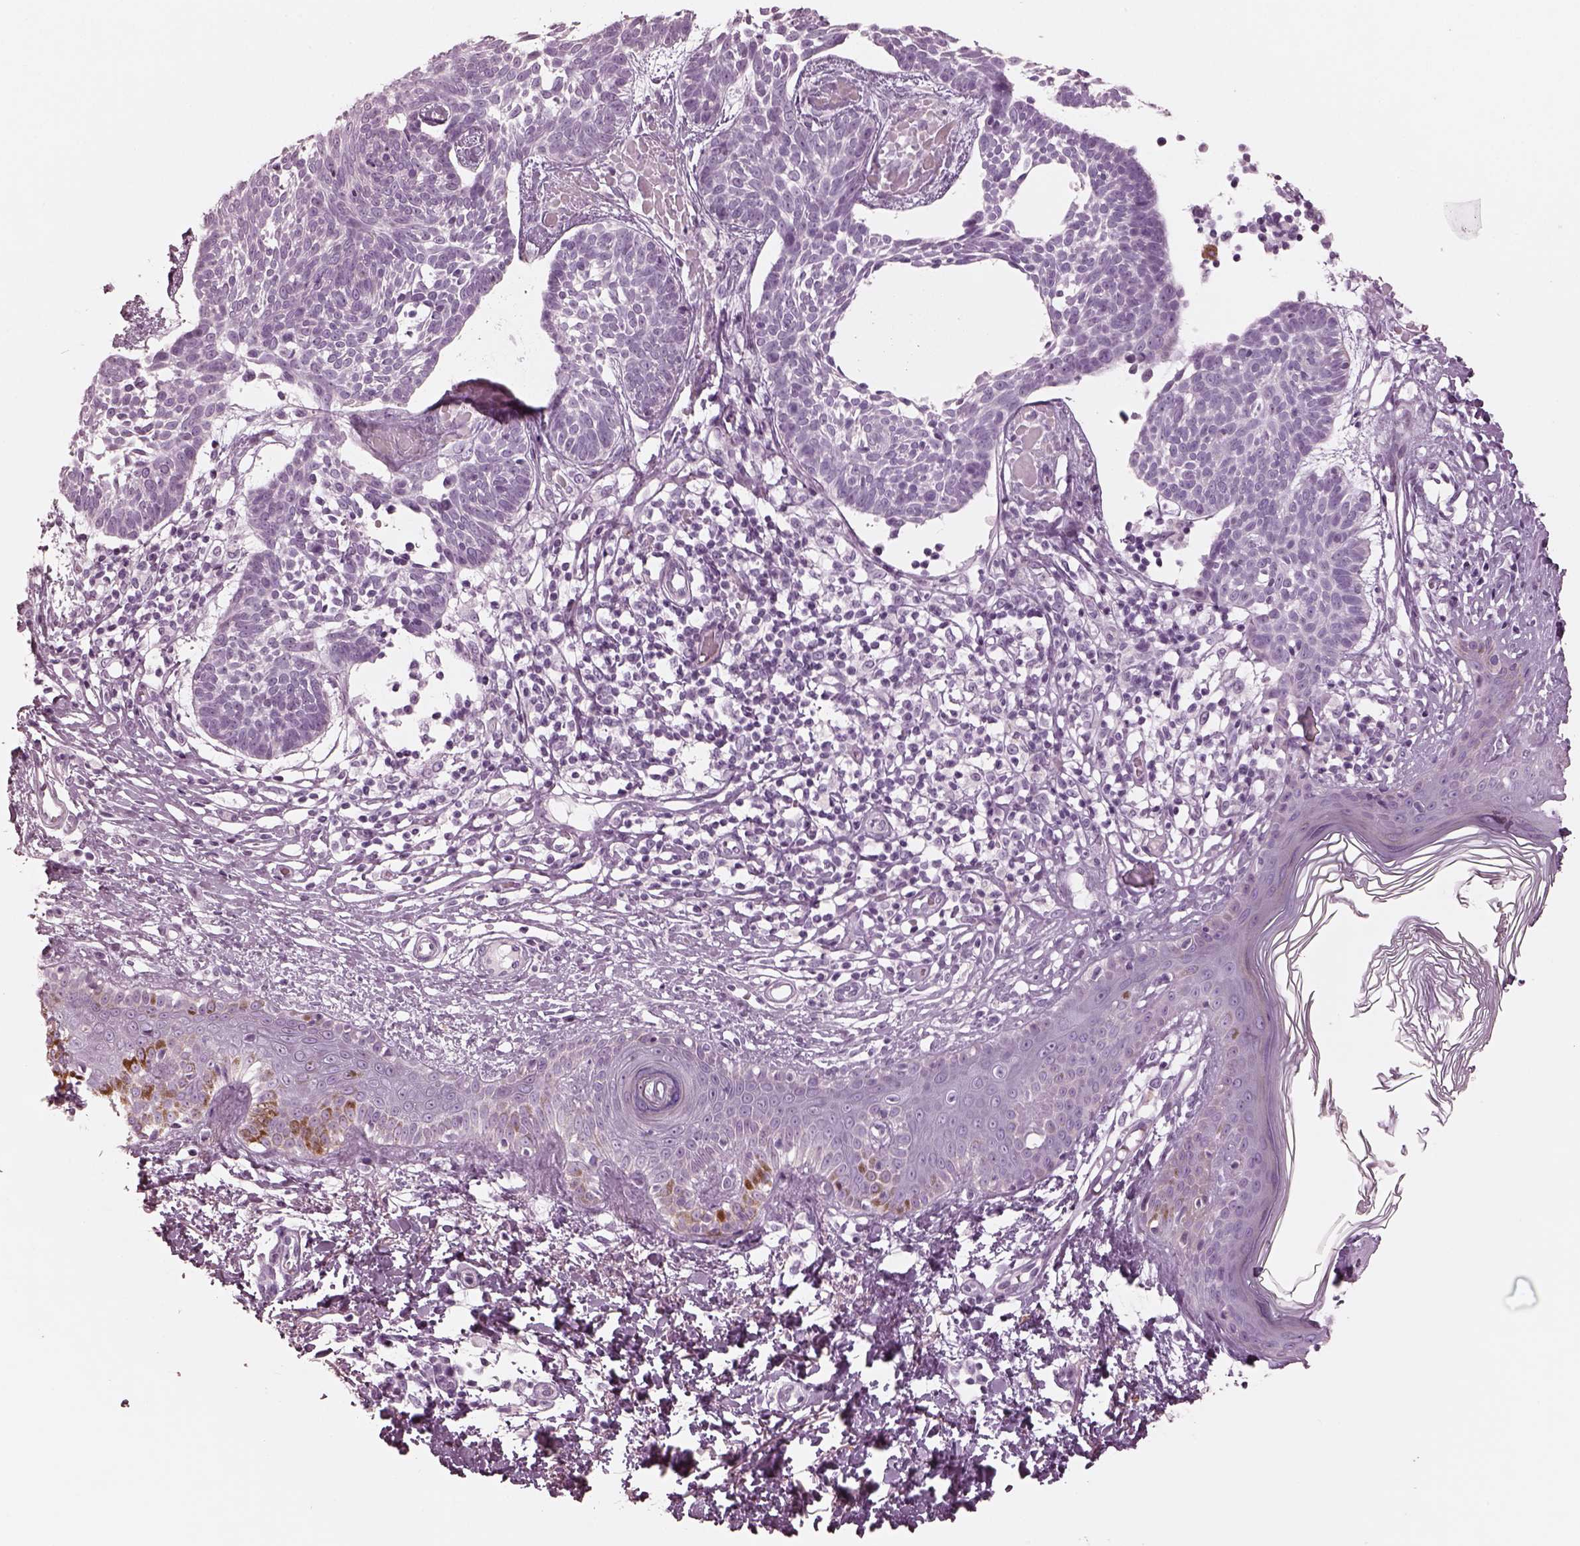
{"staining": {"intensity": "negative", "quantity": "none", "location": "none"}, "tissue": "skin cancer", "cell_type": "Tumor cells", "image_type": "cancer", "snomed": [{"axis": "morphology", "description": "Basal cell carcinoma"}, {"axis": "topography", "description": "Skin"}], "caption": "A histopathology image of human skin basal cell carcinoma is negative for staining in tumor cells. (DAB (3,3'-diaminobenzidine) immunohistochemistry (IHC) with hematoxylin counter stain).", "gene": "OPN4", "patient": {"sex": "male", "age": 85}}